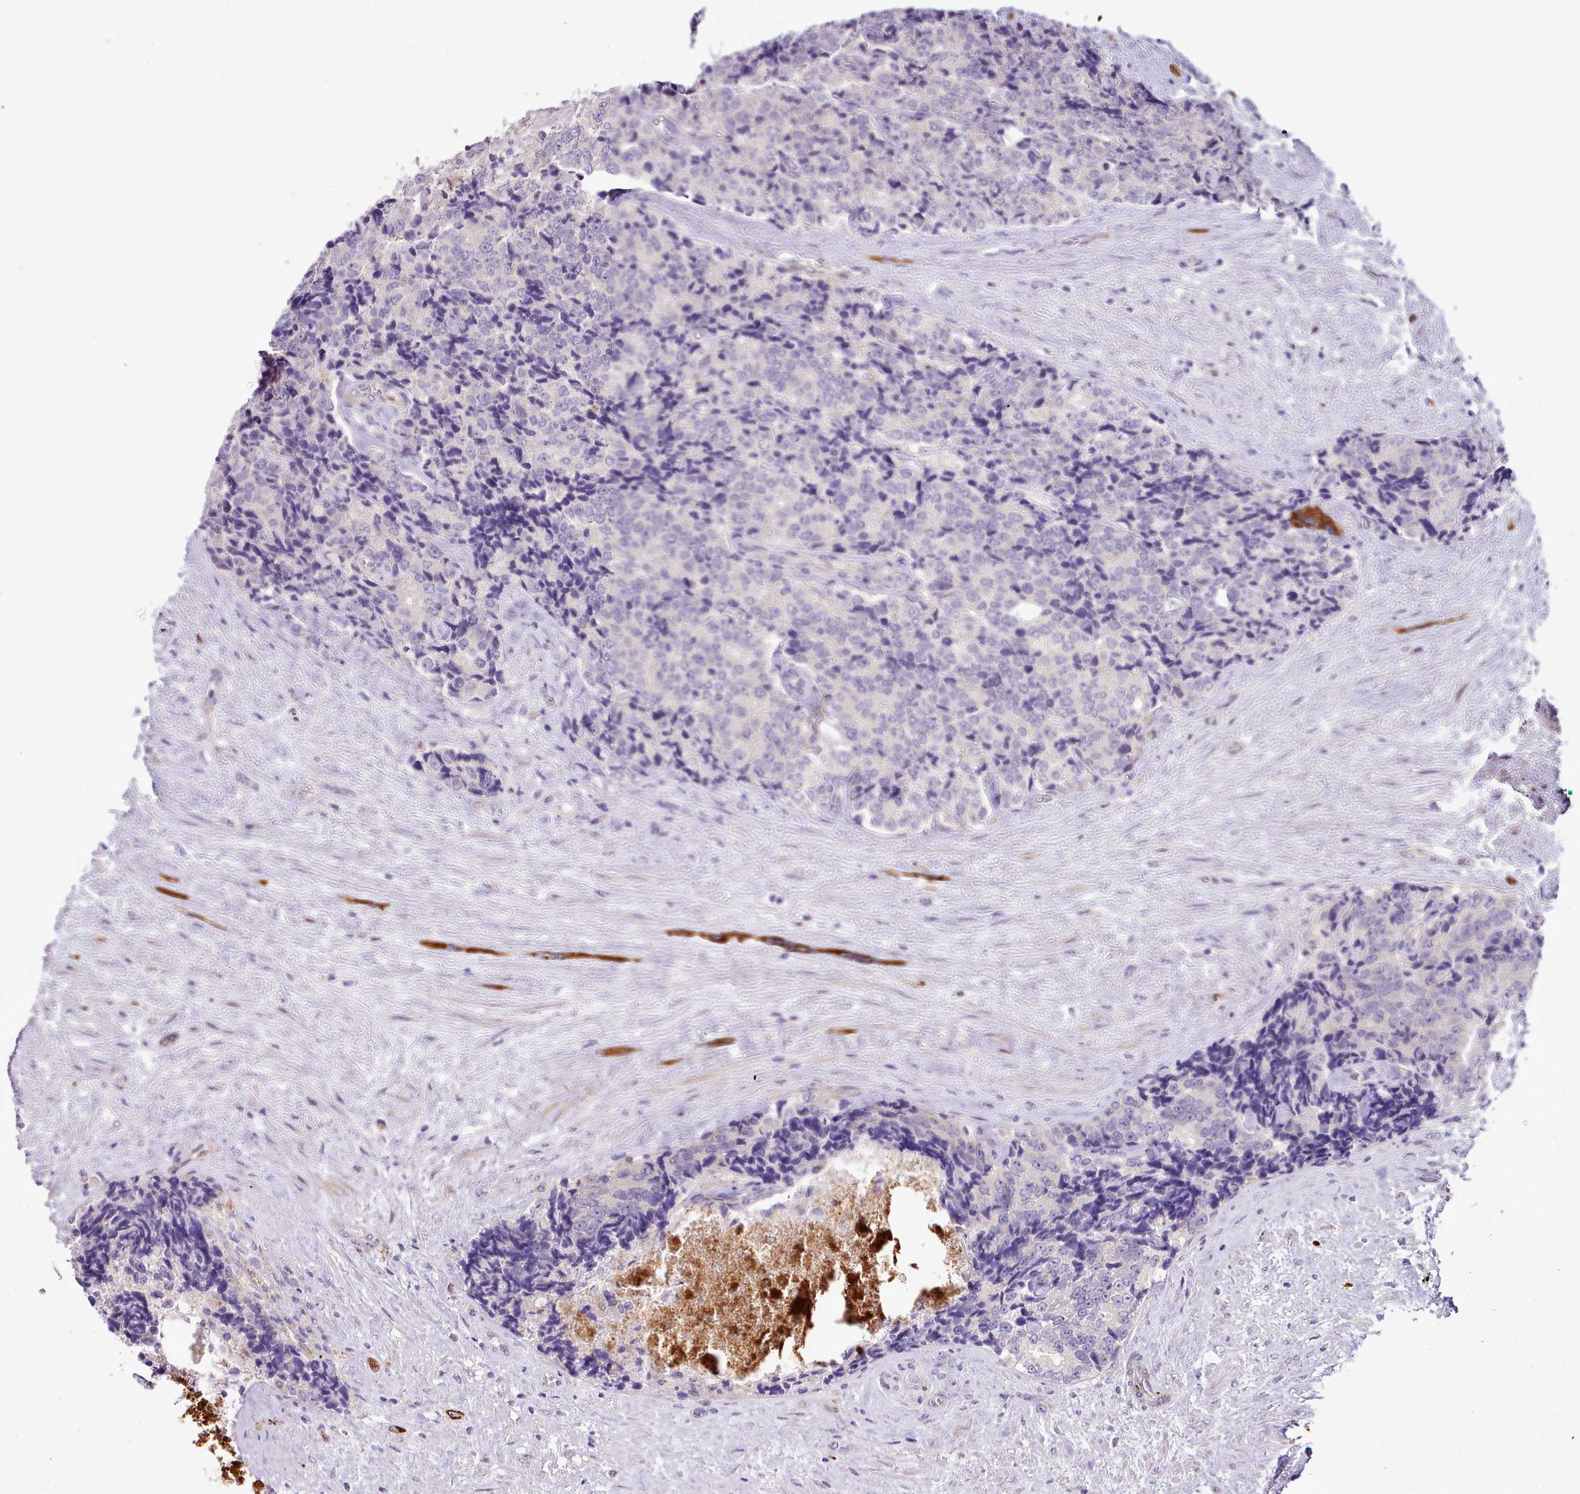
{"staining": {"intensity": "negative", "quantity": "none", "location": "none"}, "tissue": "prostate cancer", "cell_type": "Tumor cells", "image_type": "cancer", "snomed": [{"axis": "morphology", "description": "Adenocarcinoma, High grade"}, {"axis": "topography", "description": "Prostate"}], "caption": "Protein analysis of prostate cancer (adenocarcinoma (high-grade)) exhibits no significant staining in tumor cells.", "gene": "SETX", "patient": {"sex": "male", "age": 70}}